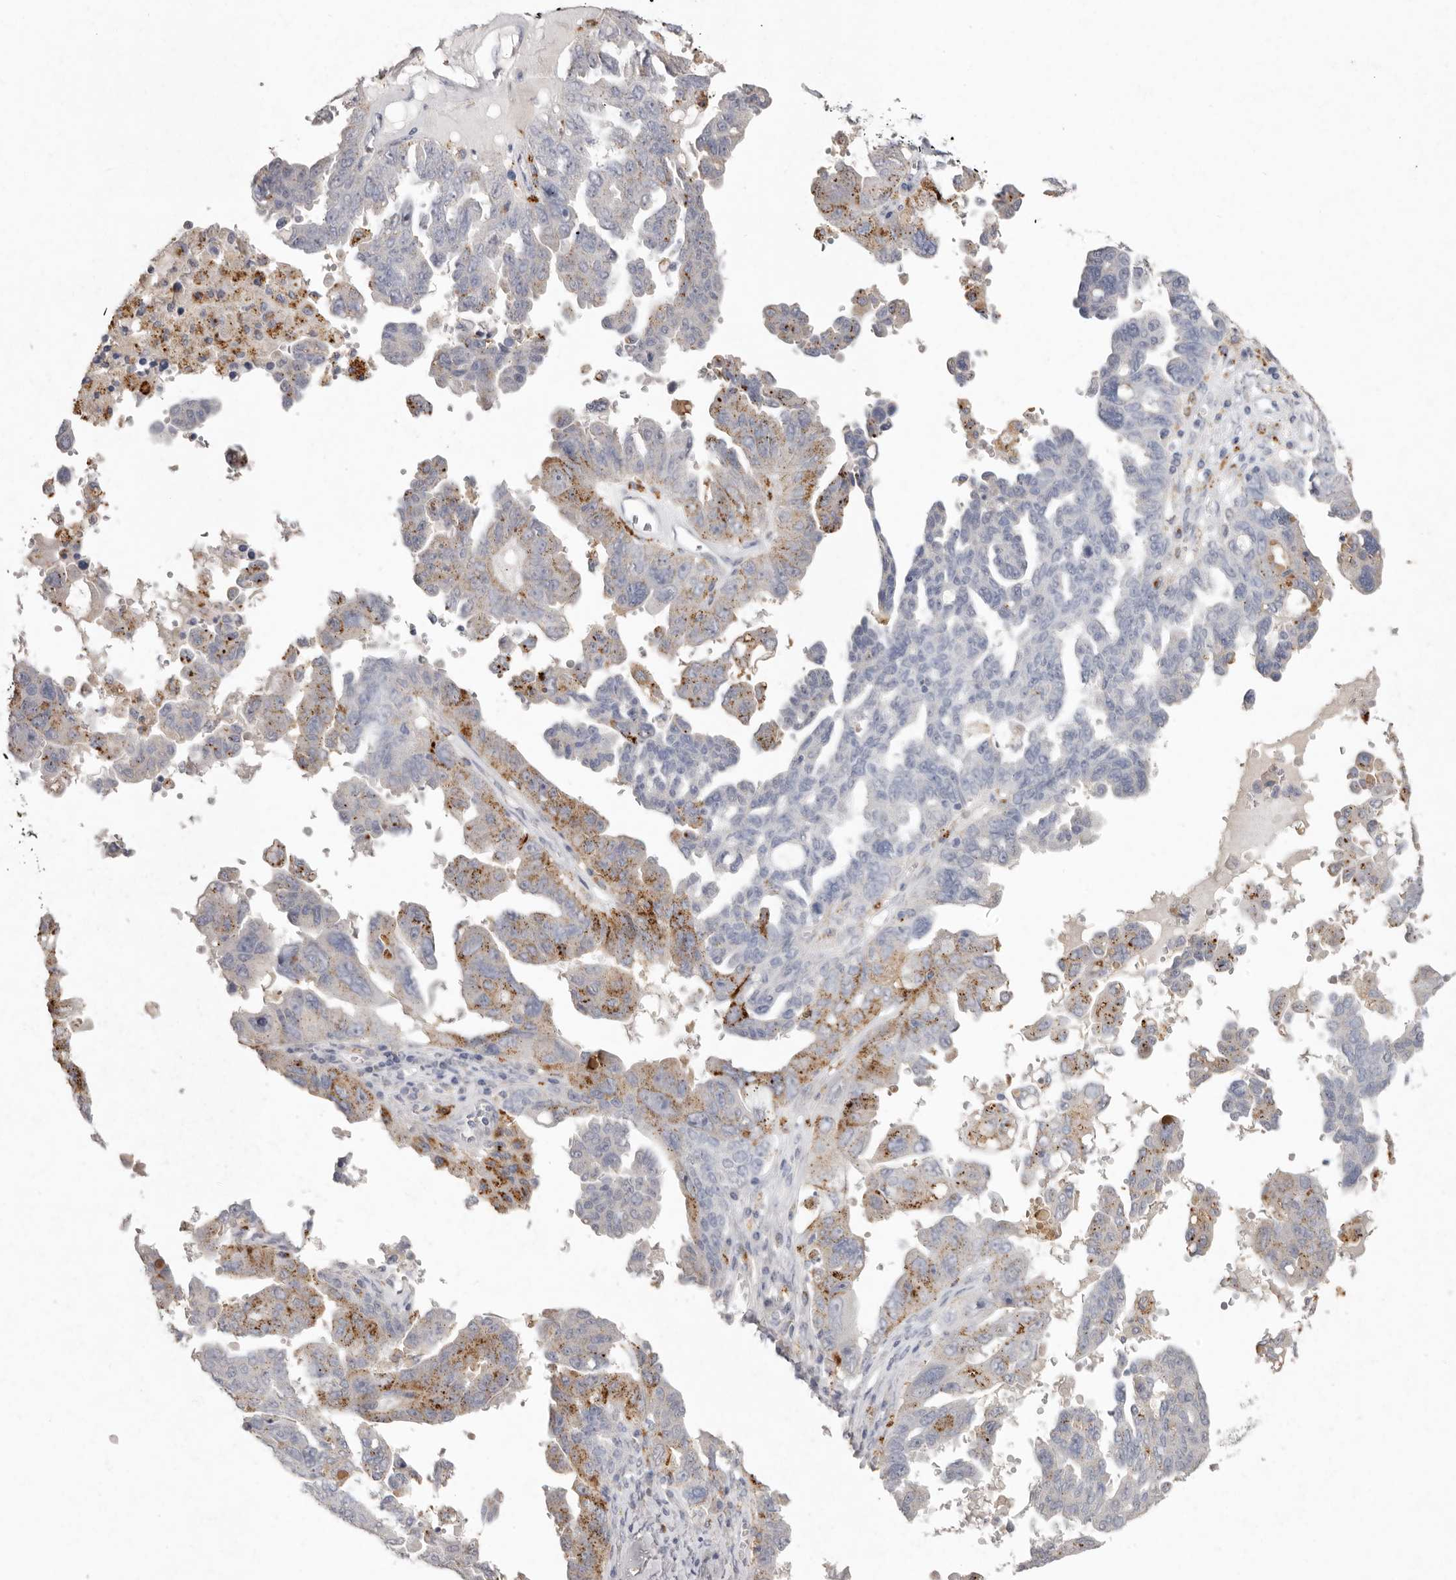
{"staining": {"intensity": "moderate", "quantity": "25%-75%", "location": "cytoplasmic/membranous"}, "tissue": "ovarian cancer", "cell_type": "Tumor cells", "image_type": "cancer", "snomed": [{"axis": "morphology", "description": "Carcinoma, endometroid"}, {"axis": "topography", "description": "Ovary"}], "caption": "A high-resolution histopathology image shows immunohistochemistry staining of ovarian cancer (endometroid carcinoma), which demonstrates moderate cytoplasmic/membranous staining in approximately 25%-75% of tumor cells. Immunohistochemistry stains the protein of interest in brown and the nuclei are stained blue.", "gene": "FAM185A", "patient": {"sex": "female", "age": 62}}